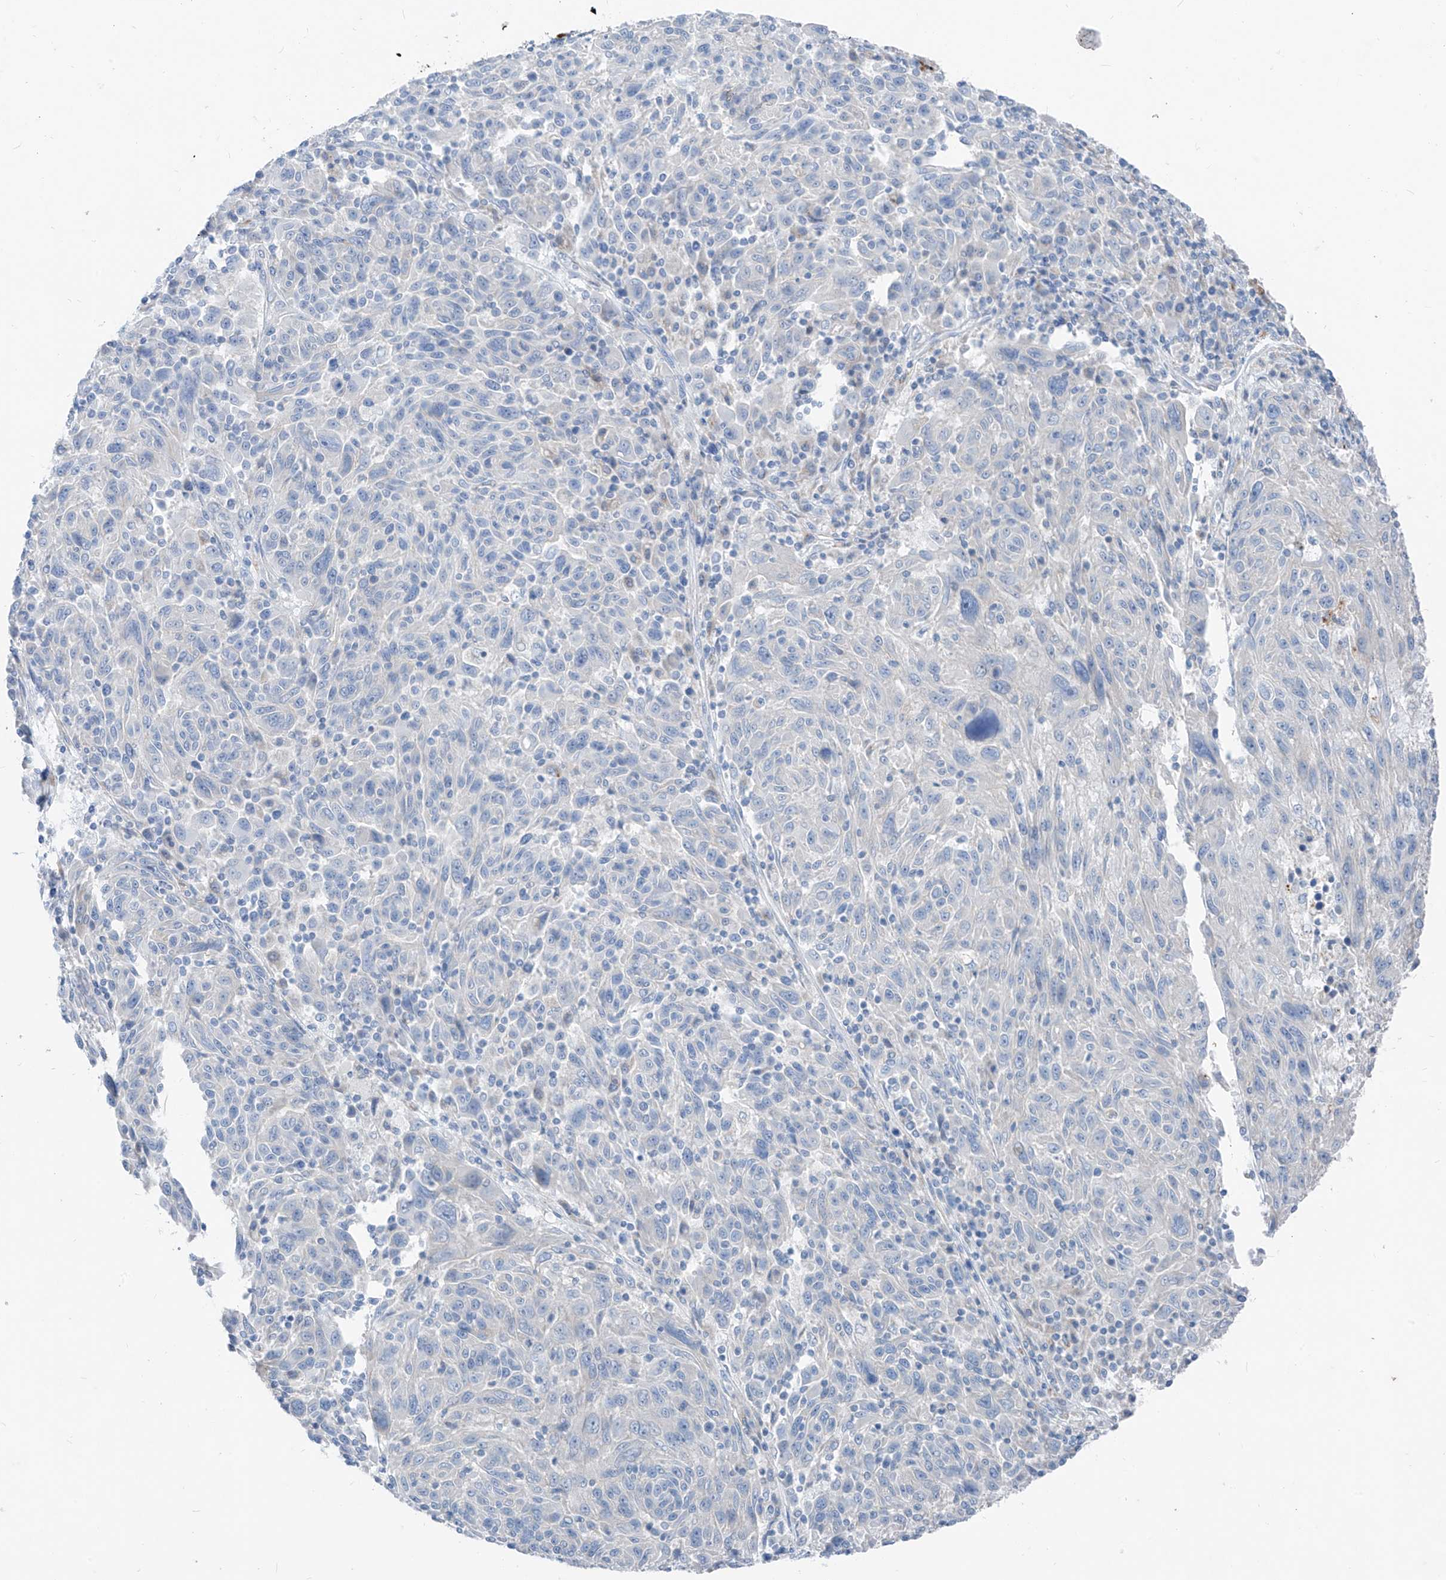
{"staining": {"intensity": "negative", "quantity": "none", "location": "none"}, "tissue": "melanoma", "cell_type": "Tumor cells", "image_type": "cancer", "snomed": [{"axis": "morphology", "description": "Malignant melanoma, NOS"}, {"axis": "topography", "description": "Skin"}], "caption": "This is a histopathology image of immunohistochemistry (IHC) staining of melanoma, which shows no staining in tumor cells.", "gene": "GPR137C", "patient": {"sex": "male", "age": 53}}